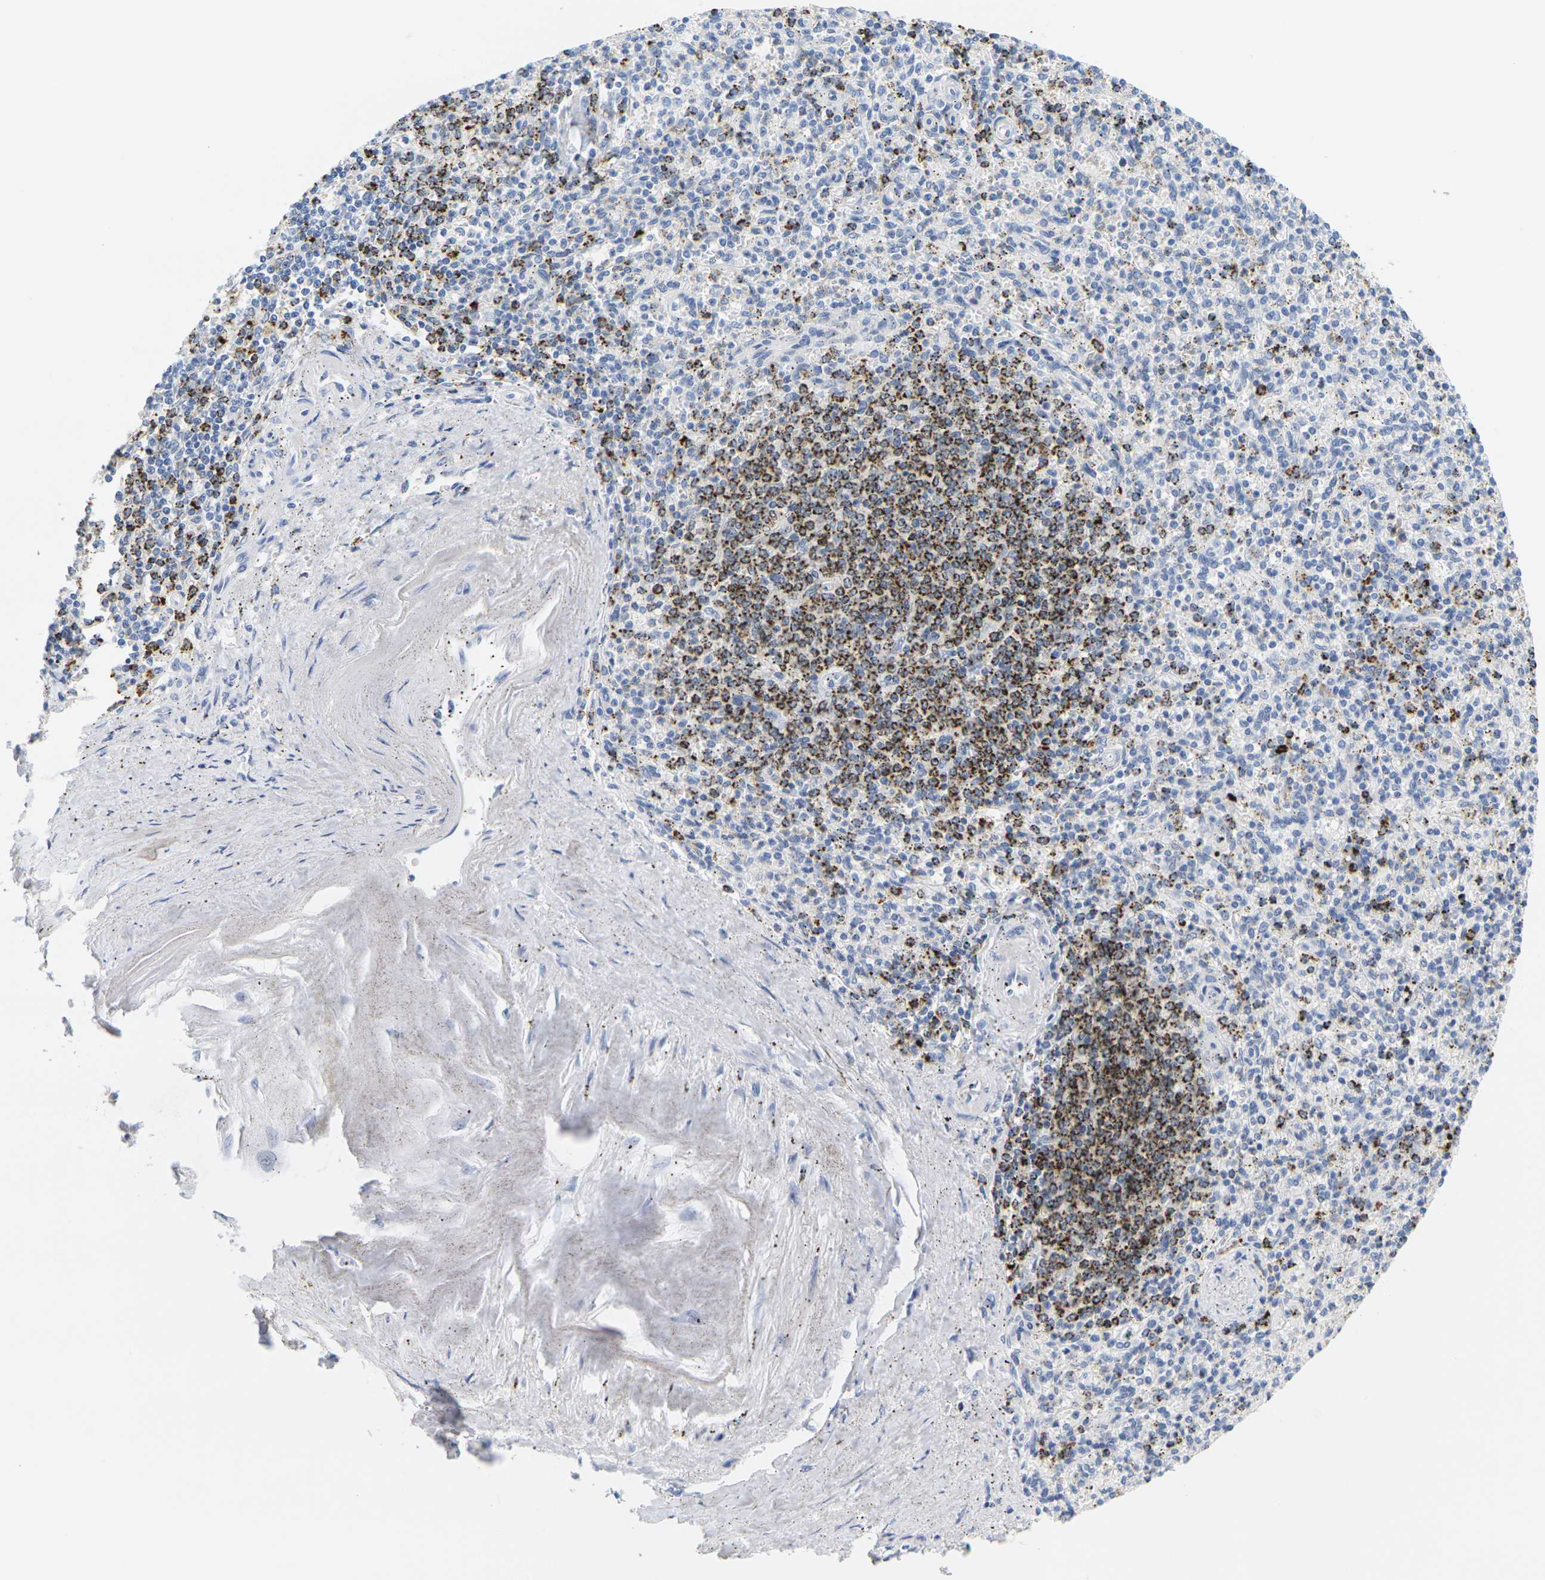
{"staining": {"intensity": "strong", "quantity": "<25%", "location": "cytoplasmic/membranous"}, "tissue": "spleen", "cell_type": "Cells in red pulp", "image_type": "normal", "snomed": [{"axis": "morphology", "description": "Normal tissue, NOS"}, {"axis": "topography", "description": "Spleen"}], "caption": "Protein staining of benign spleen exhibits strong cytoplasmic/membranous staining in about <25% of cells in red pulp.", "gene": "HLA", "patient": {"sex": "male", "age": 72}}